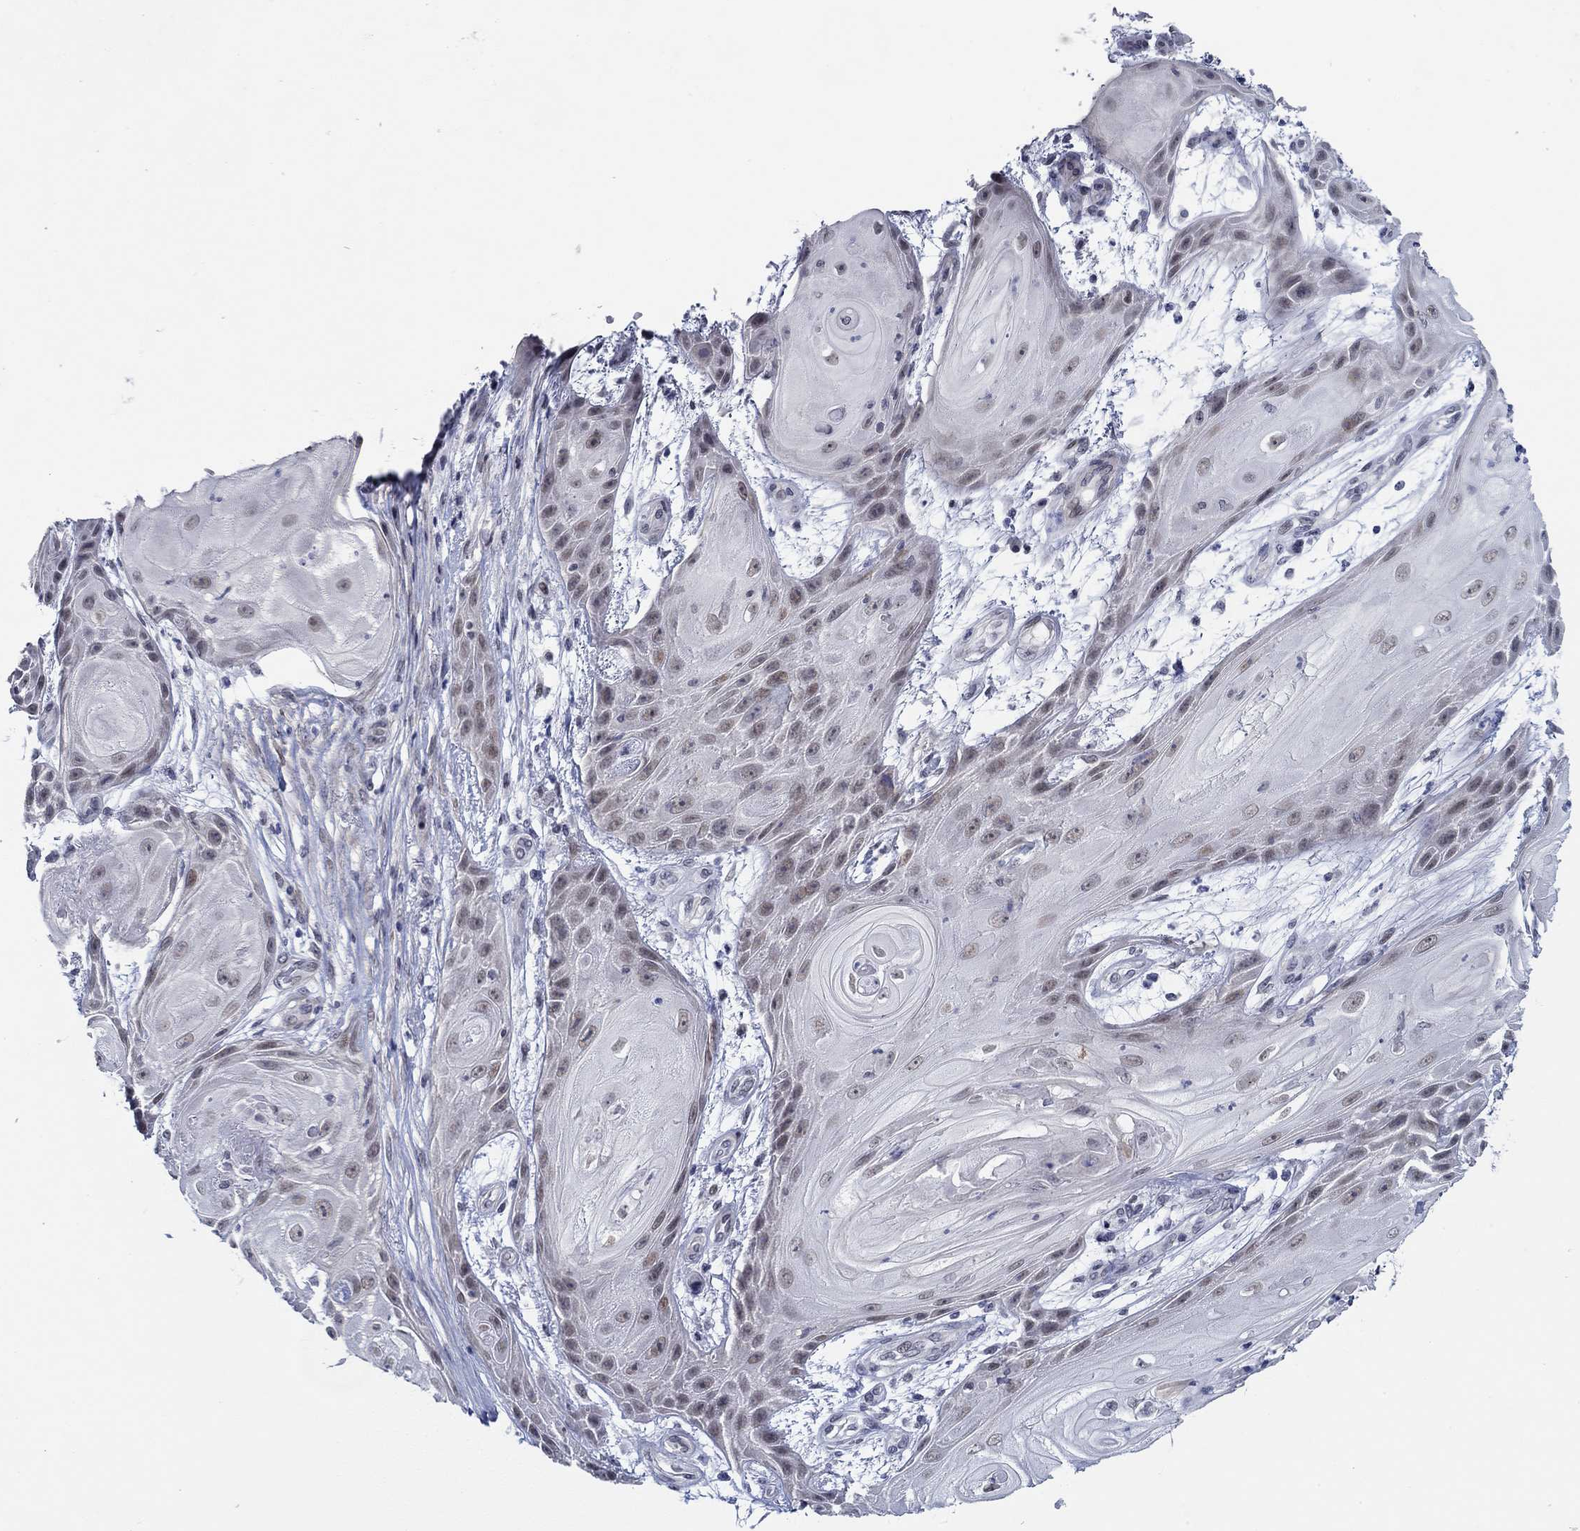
{"staining": {"intensity": "weak", "quantity": "25%-75%", "location": "nuclear"}, "tissue": "skin cancer", "cell_type": "Tumor cells", "image_type": "cancer", "snomed": [{"axis": "morphology", "description": "Squamous cell carcinoma, NOS"}, {"axis": "topography", "description": "Skin"}], "caption": "This micrograph exhibits immunohistochemistry (IHC) staining of skin cancer, with low weak nuclear positivity in about 25%-75% of tumor cells.", "gene": "SLC34A1", "patient": {"sex": "male", "age": 62}}